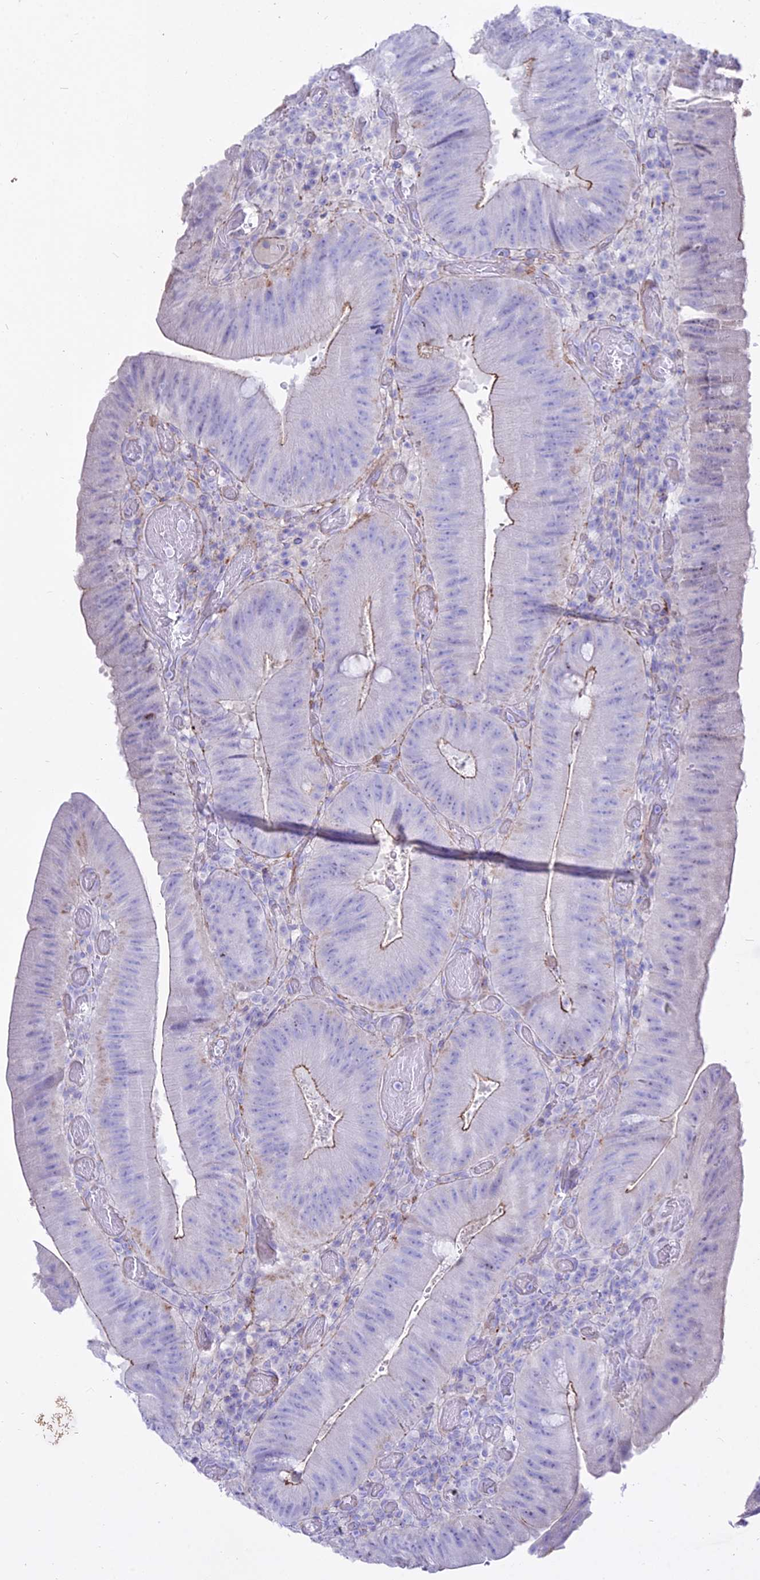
{"staining": {"intensity": "weak", "quantity": "<25%", "location": "cytoplasmic/membranous"}, "tissue": "colorectal cancer", "cell_type": "Tumor cells", "image_type": "cancer", "snomed": [{"axis": "morphology", "description": "Adenocarcinoma, NOS"}, {"axis": "topography", "description": "Colon"}], "caption": "The histopathology image exhibits no significant positivity in tumor cells of adenocarcinoma (colorectal).", "gene": "DLX1", "patient": {"sex": "female", "age": 43}}